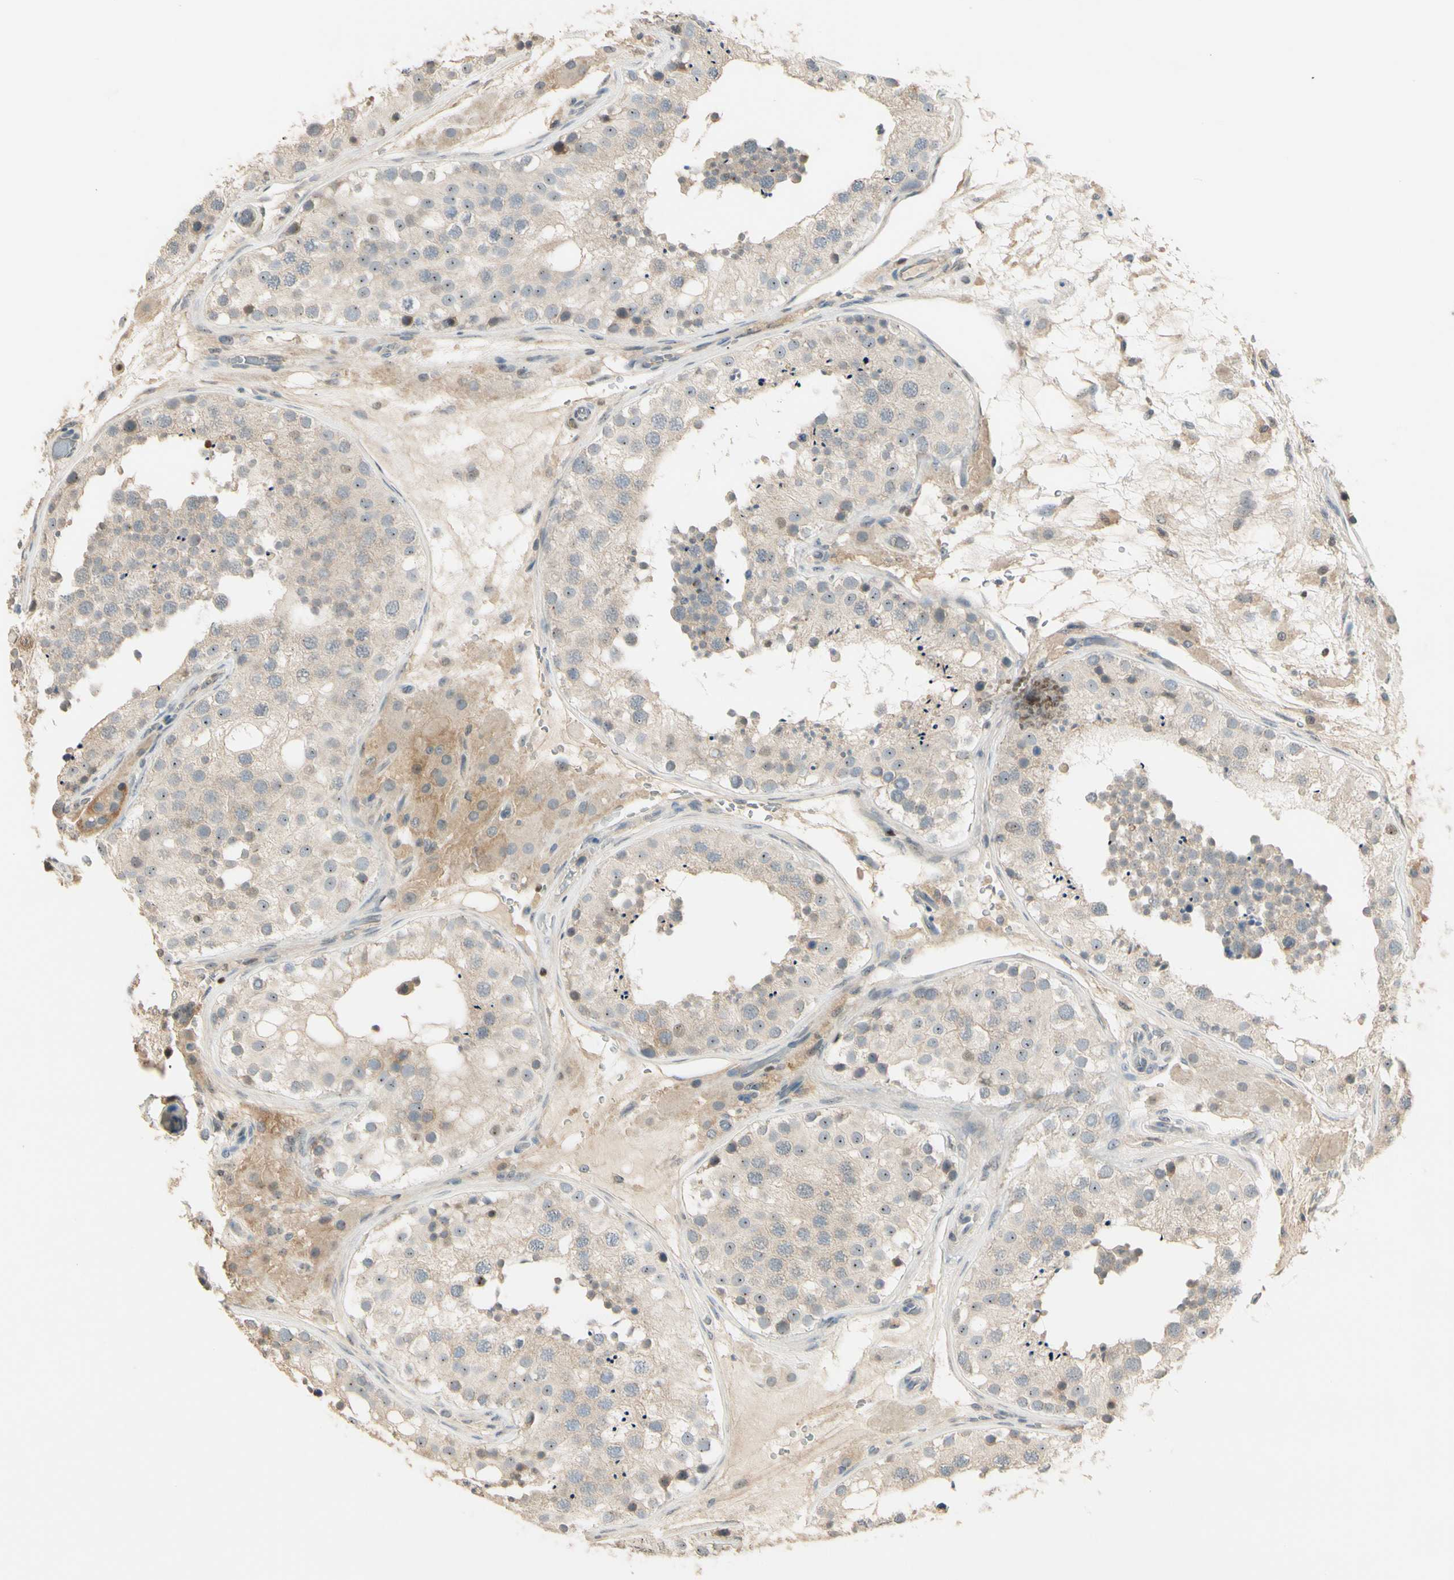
{"staining": {"intensity": "weak", "quantity": ">75%", "location": "cytoplasmic/membranous"}, "tissue": "testis", "cell_type": "Cells in seminiferous ducts", "image_type": "normal", "snomed": [{"axis": "morphology", "description": "Normal tissue, NOS"}, {"axis": "topography", "description": "Testis"}], "caption": "The histopathology image demonstrates staining of benign testis, revealing weak cytoplasmic/membranous protein positivity (brown color) within cells in seminiferous ducts. Nuclei are stained in blue.", "gene": "NFYA", "patient": {"sex": "male", "age": 26}}